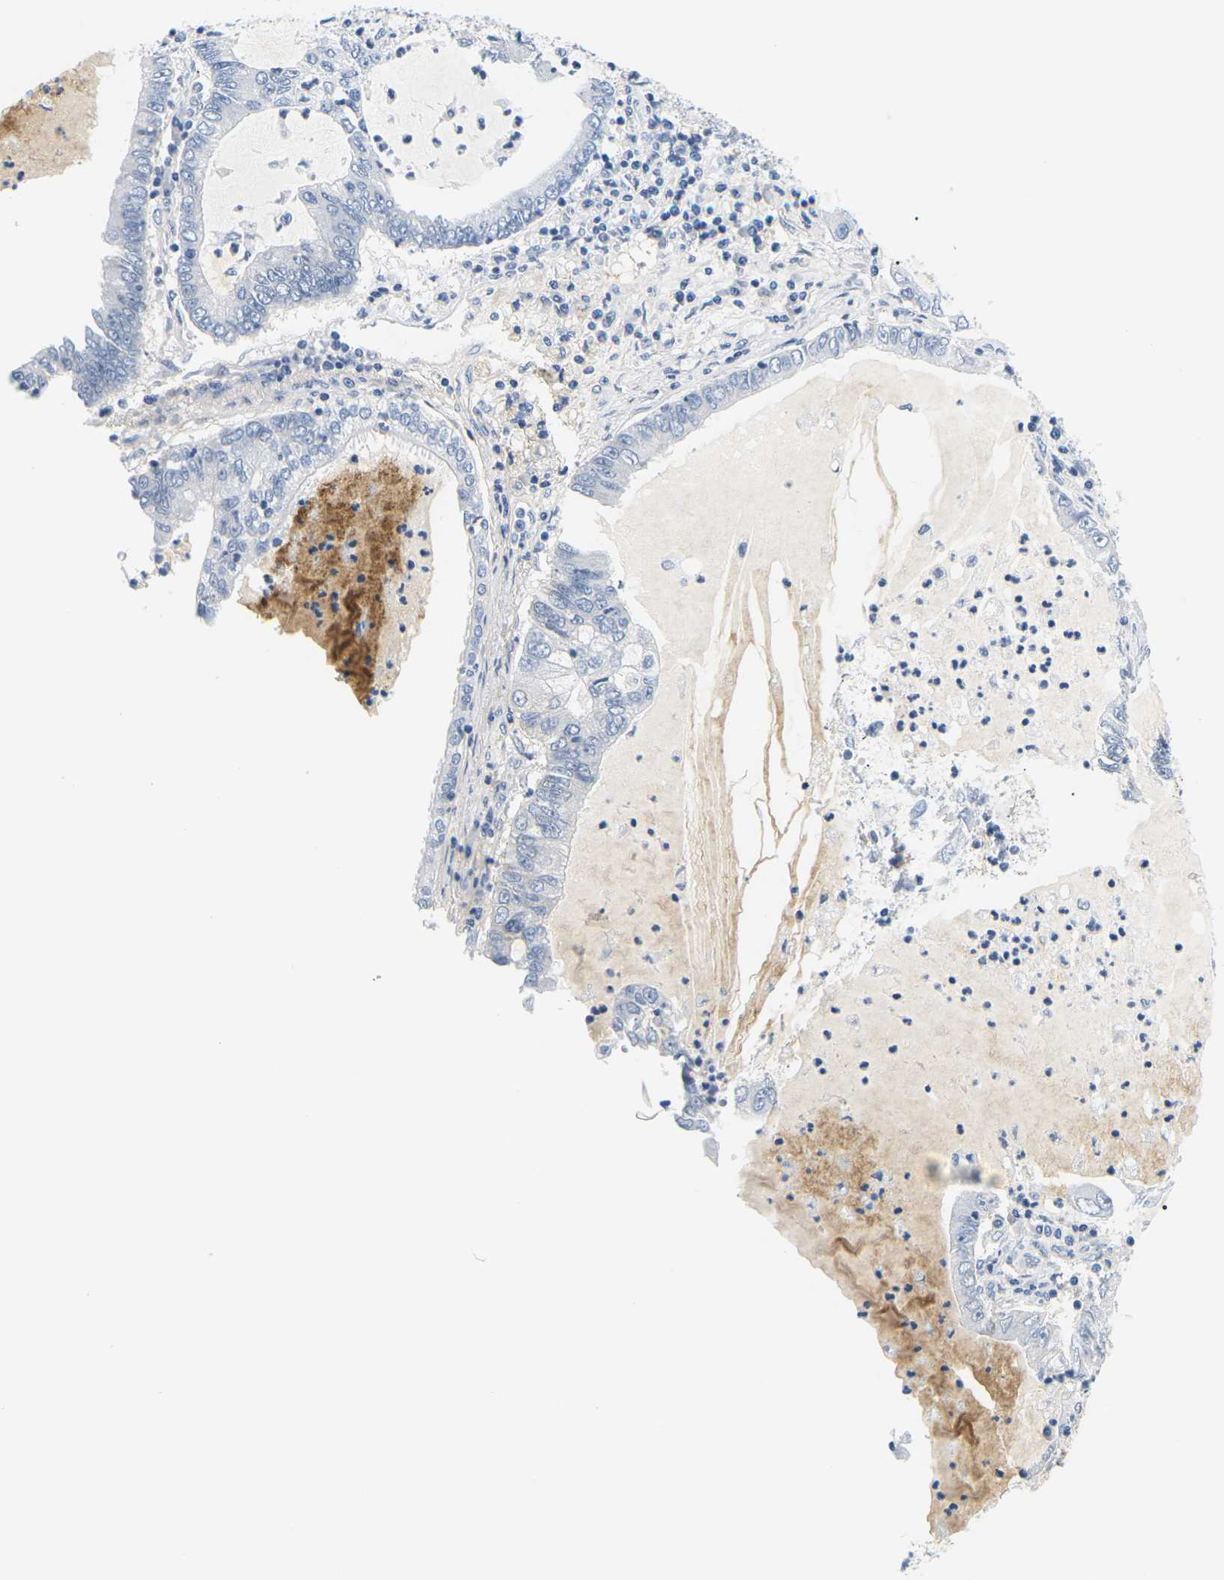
{"staining": {"intensity": "negative", "quantity": "none", "location": "none"}, "tissue": "lung cancer", "cell_type": "Tumor cells", "image_type": "cancer", "snomed": [{"axis": "morphology", "description": "Adenocarcinoma, NOS"}, {"axis": "topography", "description": "Lung"}], "caption": "IHC histopathology image of neoplastic tissue: human adenocarcinoma (lung) stained with DAB reveals no significant protein positivity in tumor cells.", "gene": "APOB", "patient": {"sex": "female", "age": 51}}